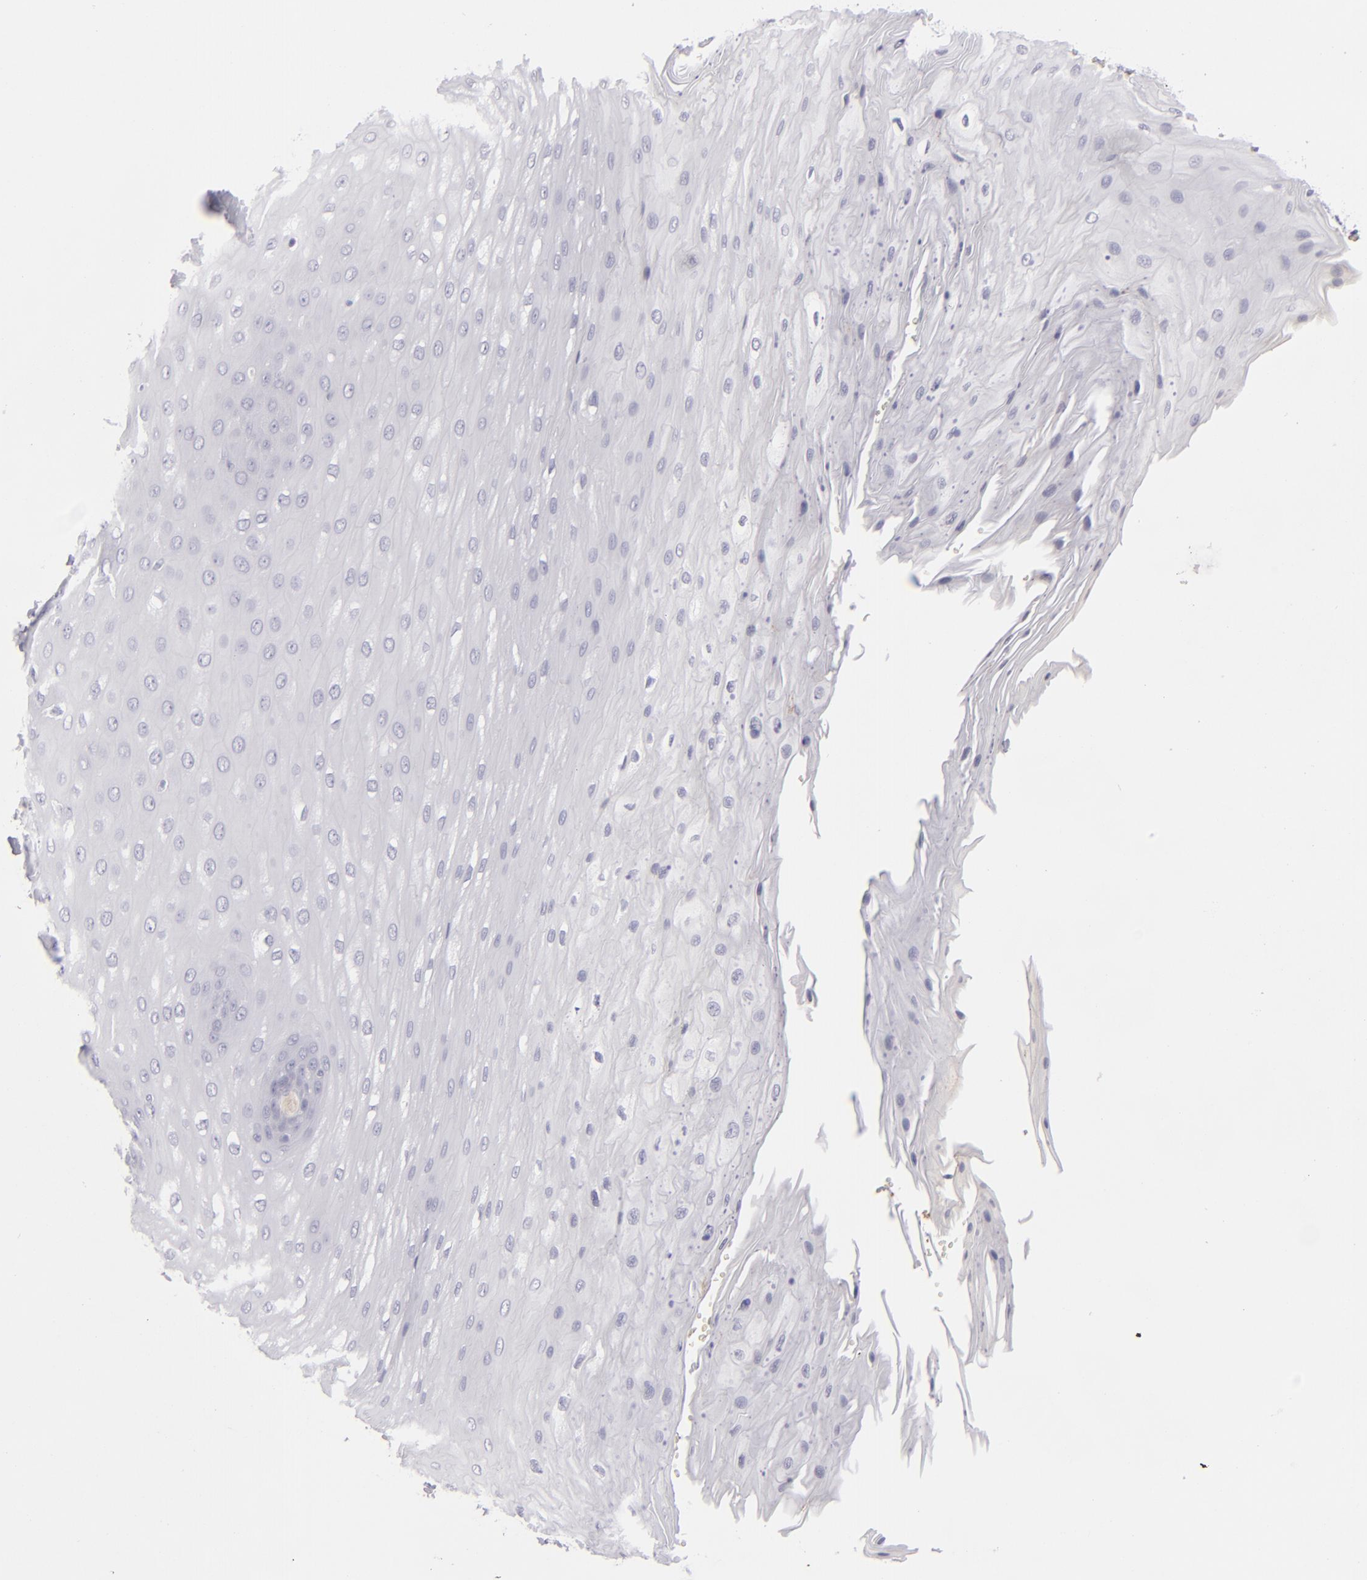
{"staining": {"intensity": "negative", "quantity": "none", "location": "none"}, "tissue": "esophagus", "cell_type": "Squamous epithelial cells", "image_type": "normal", "snomed": [{"axis": "morphology", "description": "Normal tissue, NOS"}, {"axis": "topography", "description": "Esophagus"}], "caption": "Immunohistochemistry (IHC) of benign human esophagus shows no positivity in squamous epithelial cells. (Stains: DAB (3,3'-diaminobenzidine) immunohistochemistry with hematoxylin counter stain, Microscopy: brightfield microscopy at high magnification).", "gene": "C9", "patient": {"sex": "male", "age": 62}}